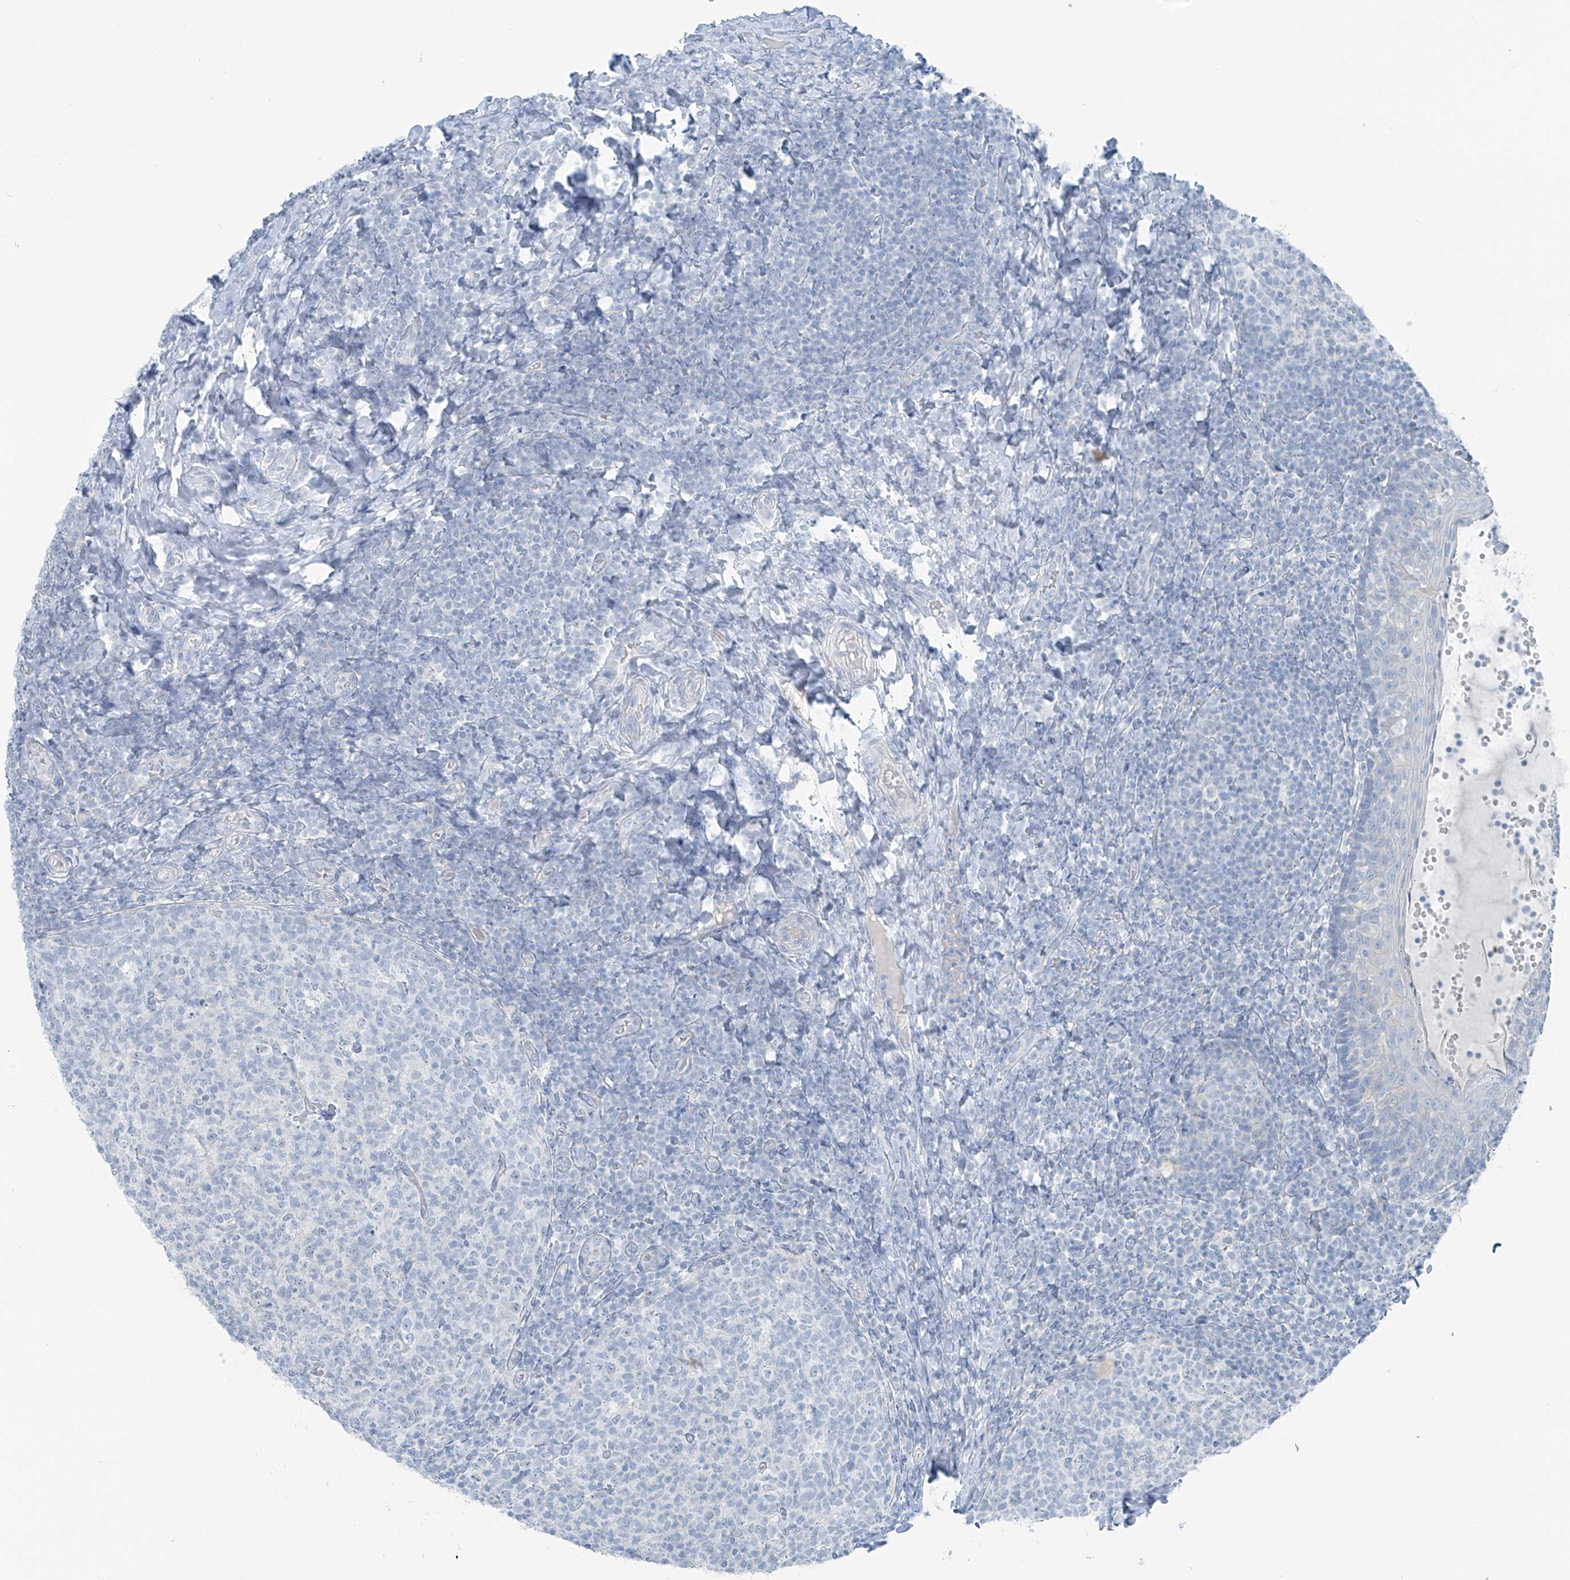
{"staining": {"intensity": "negative", "quantity": "none", "location": "none"}, "tissue": "tonsil", "cell_type": "Germinal center cells", "image_type": "normal", "snomed": [{"axis": "morphology", "description": "Normal tissue, NOS"}, {"axis": "topography", "description": "Tonsil"}], "caption": "Immunohistochemistry histopathology image of benign tonsil stained for a protein (brown), which demonstrates no staining in germinal center cells.", "gene": "SLC25A43", "patient": {"sex": "female", "age": 19}}